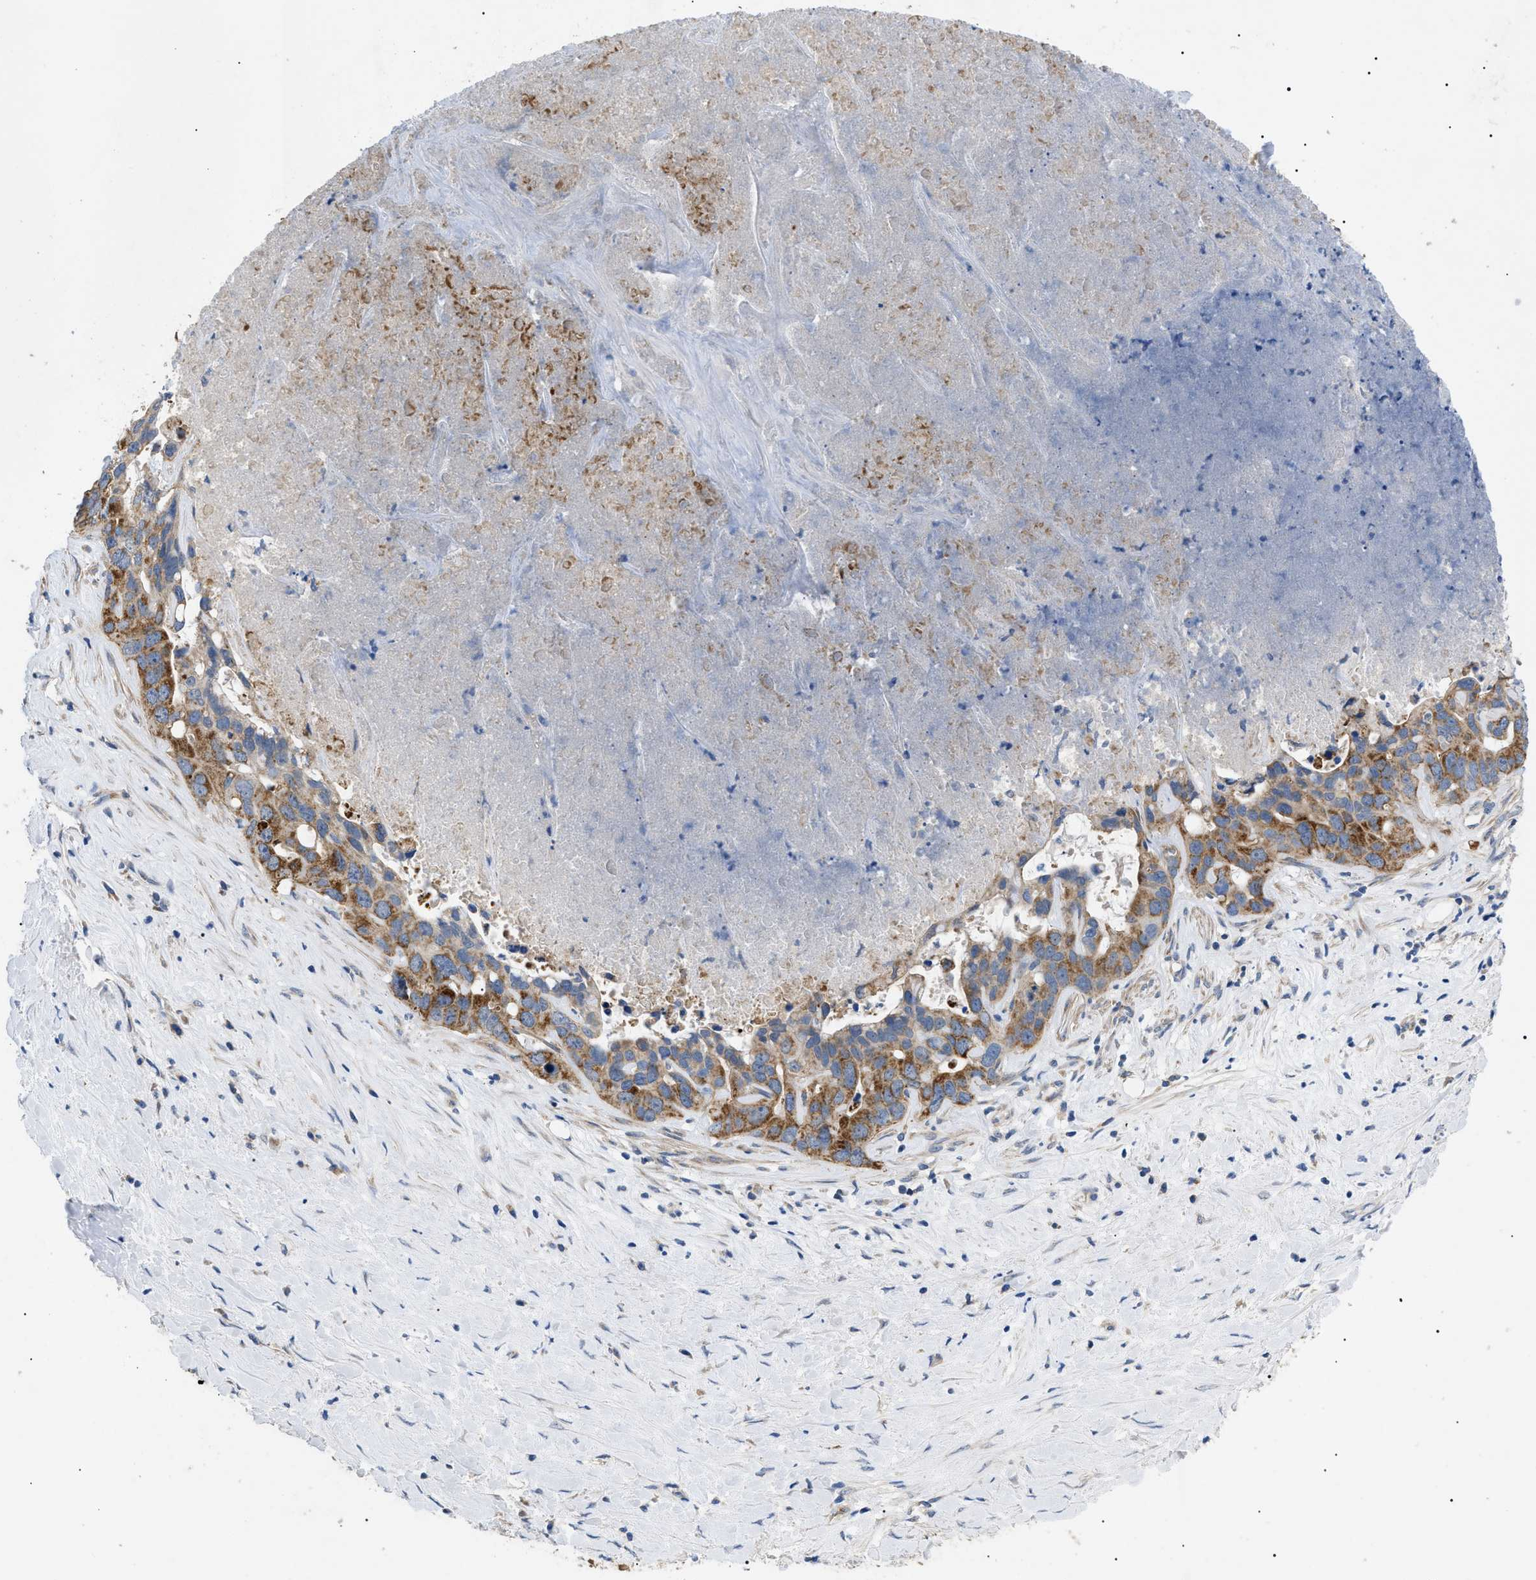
{"staining": {"intensity": "moderate", "quantity": ">75%", "location": "cytoplasmic/membranous"}, "tissue": "liver cancer", "cell_type": "Tumor cells", "image_type": "cancer", "snomed": [{"axis": "morphology", "description": "Cholangiocarcinoma"}, {"axis": "topography", "description": "Liver"}], "caption": "A photomicrograph showing moderate cytoplasmic/membranous expression in approximately >75% of tumor cells in liver cancer (cholangiocarcinoma), as visualized by brown immunohistochemical staining.", "gene": "TOMM6", "patient": {"sex": "female", "age": 65}}